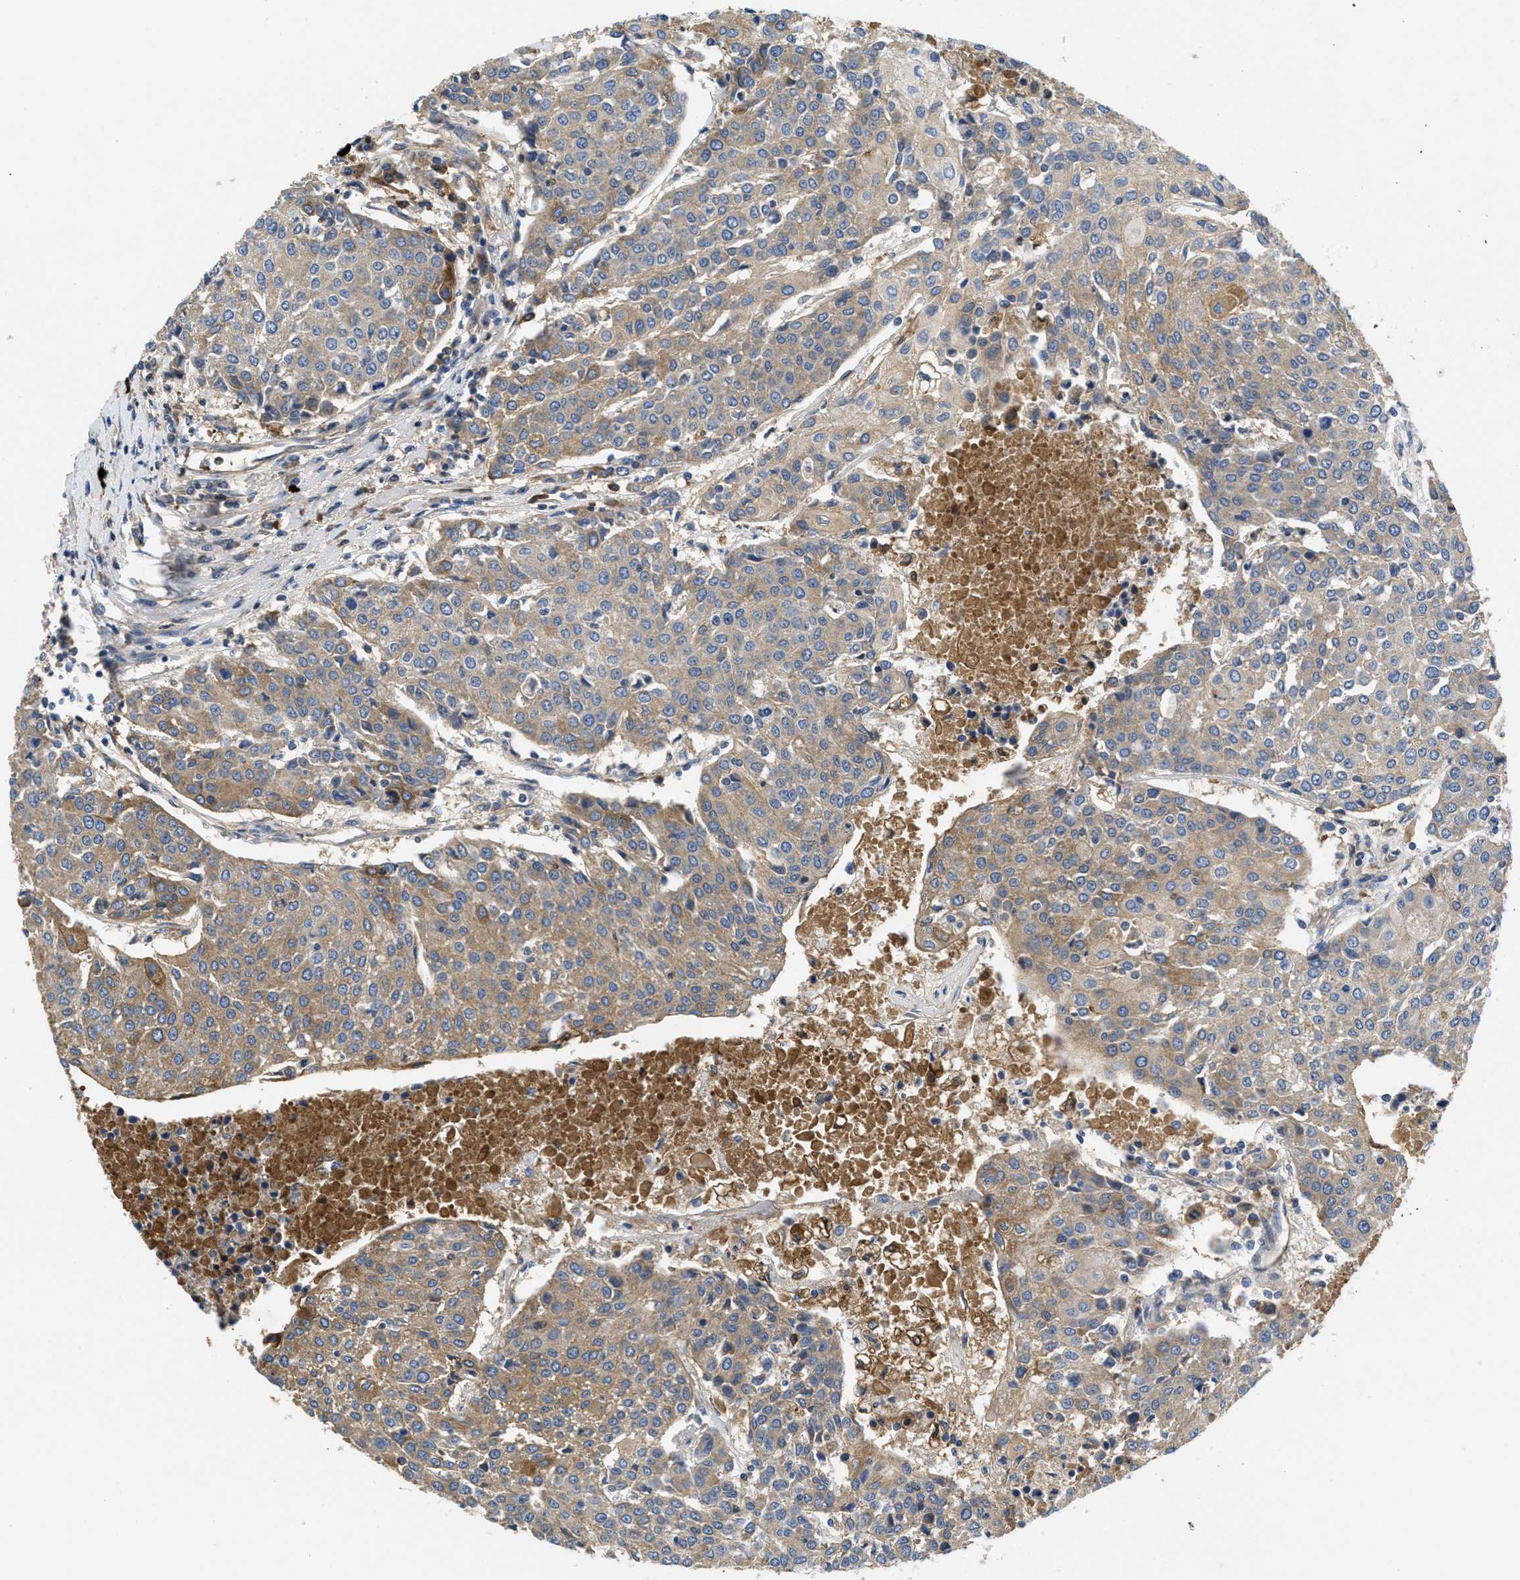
{"staining": {"intensity": "moderate", "quantity": ">75%", "location": "cytoplasmic/membranous"}, "tissue": "urothelial cancer", "cell_type": "Tumor cells", "image_type": "cancer", "snomed": [{"axis": "morphology", "description": "Urothelial carcinoma, High grade"}, {"axis": "topography", "description": "Urinary bladder"}], "caption": "A medium amount of moderate cytoplasmic/membranous positivity is present in approximately >75% of tumor cells in urothelial cancer tissue.", "gene": "GALK1", "patient": {"sex": "female", "age": 85}}